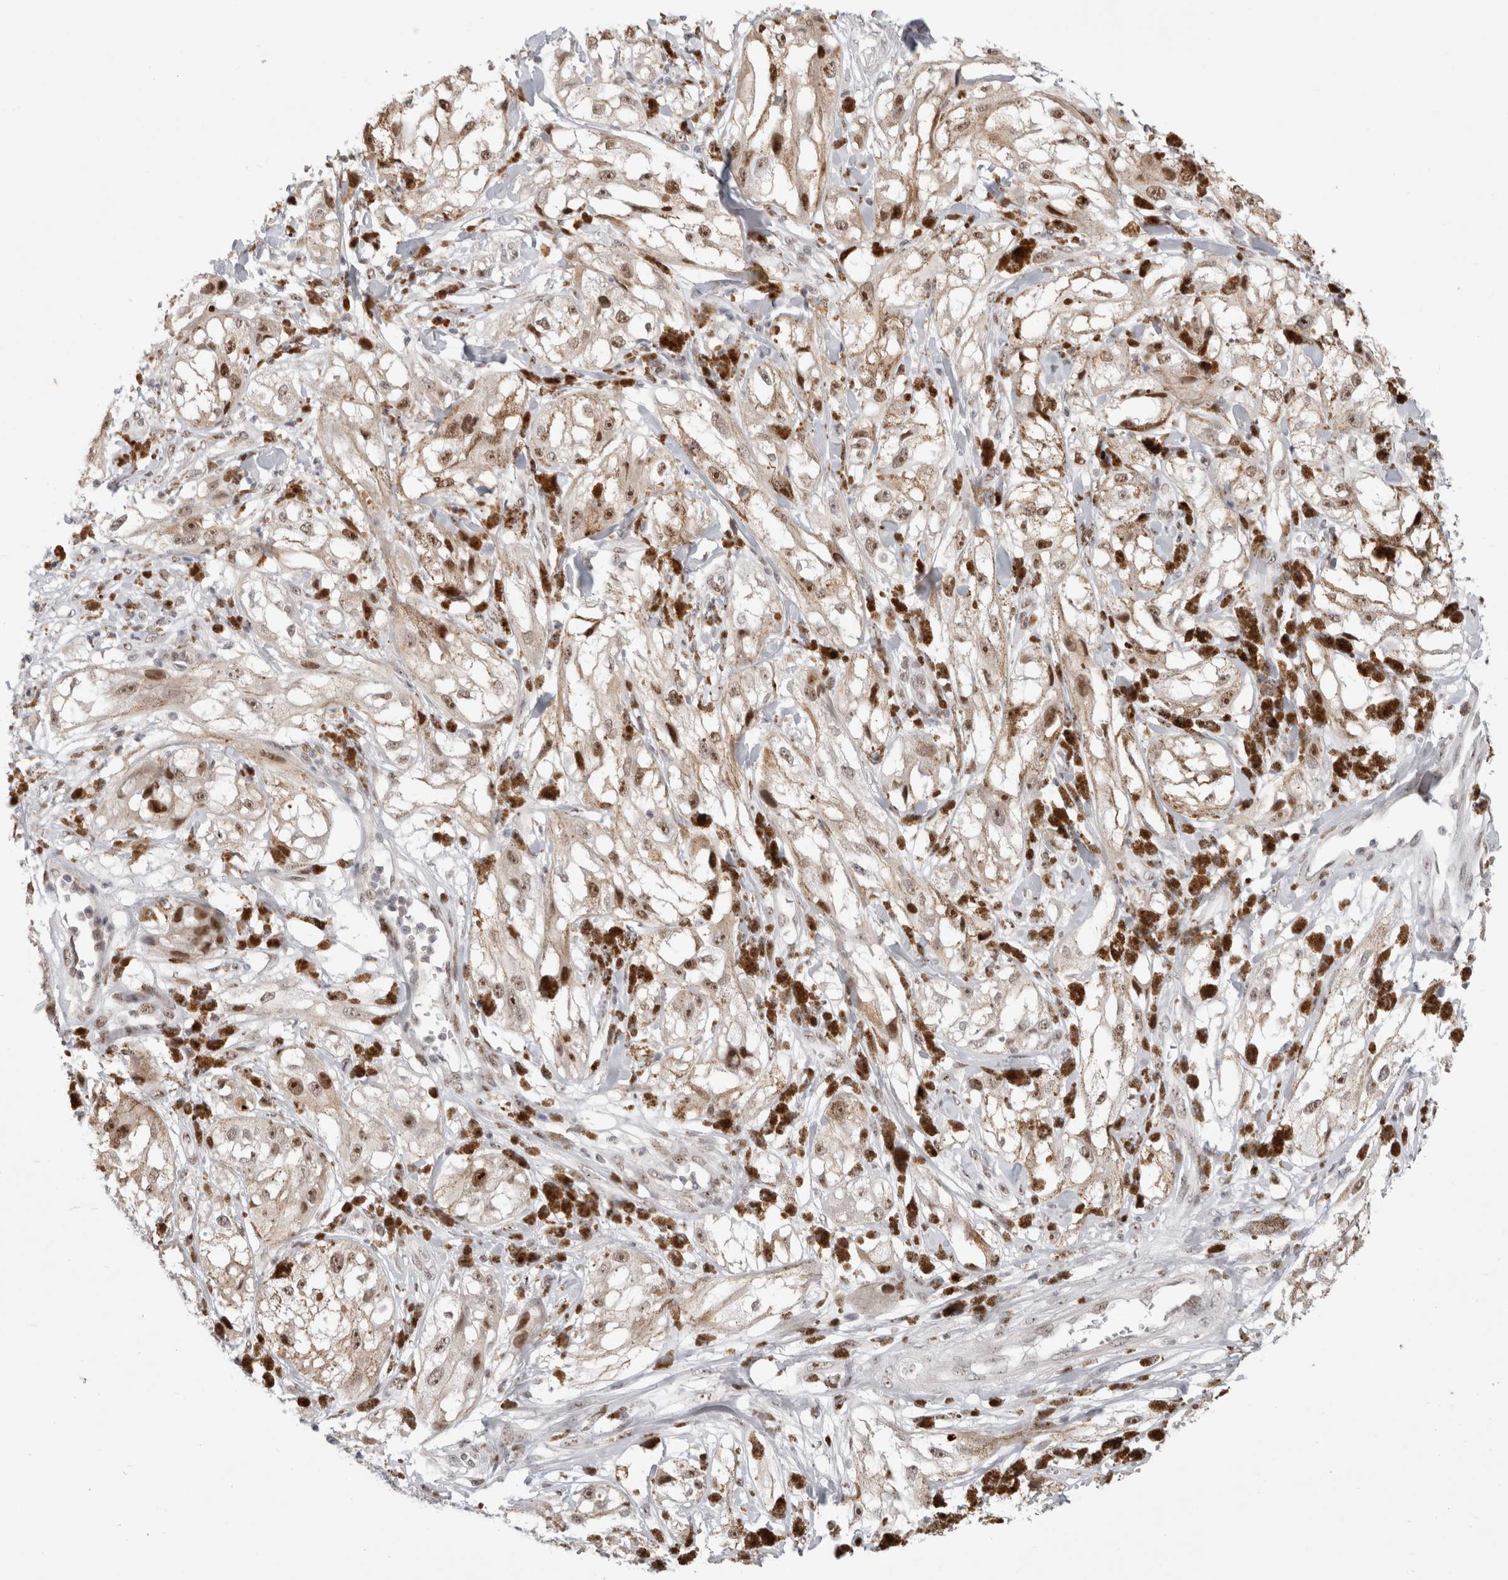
{"staining": {"intensity": "negative", "quantity": "none", "location": "none"}, "tissue": "melanoma", "cell_type": "Tumor cells", "image_type": "cancer", "snomed": [{"axis": "morphology", "description": "Malignant melanoma, NOS"}, {"axis": "topography", "description": "Skin"}], "caption": "A micrograph of human melanoma is negative for staining in tumor cells.", "gene": "SENP6", "patient": {"sex": "male", "age": 88}}